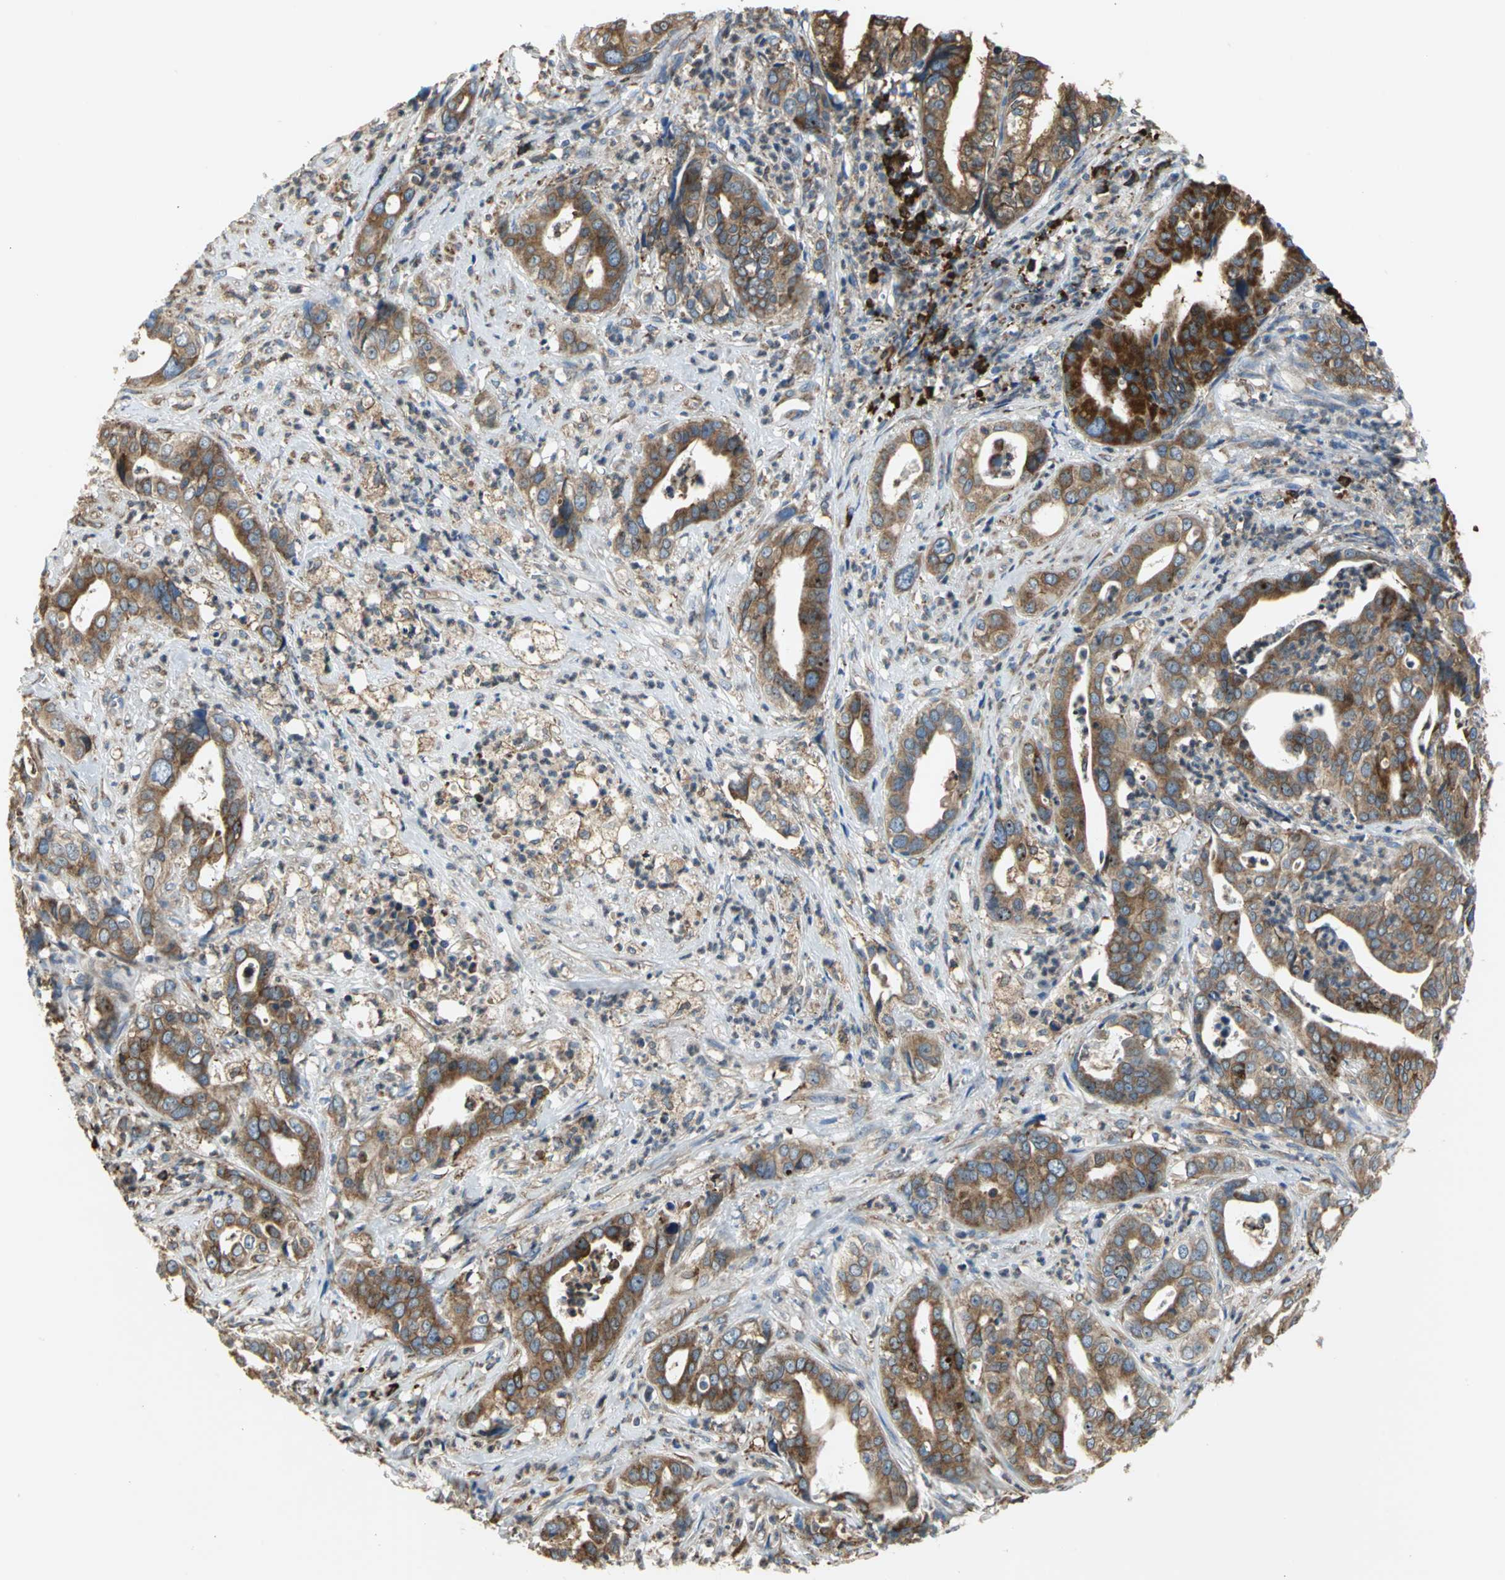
{"staining": {"intensity": "moderate", "quantity": ">75%", "location": "cytoplasmic/membranous"}, "tissue": "liver cancer", "cell_type": "Tumor cells", "image_type": "cancer", "snomed": [{"axis": "morphology", "description": "Cholangiocarcinoma"}, {"axis": "topography", "description": "Liver"}], "caption": "IHC staining of liver cancer (cholangiocarcinoma), which exhibits medium levels of moderate cytoplasmic/membranous positivity in about >75% of tumor cells indicating moderate cytoplasmic/membranous protein positivity. The staining was performed using DAB (brown) for protein detection and nuclei were counterstained in hematoxylin (blue).", "gene": "SDF2L1", "patient": {"sex": "female", "age": 61}}